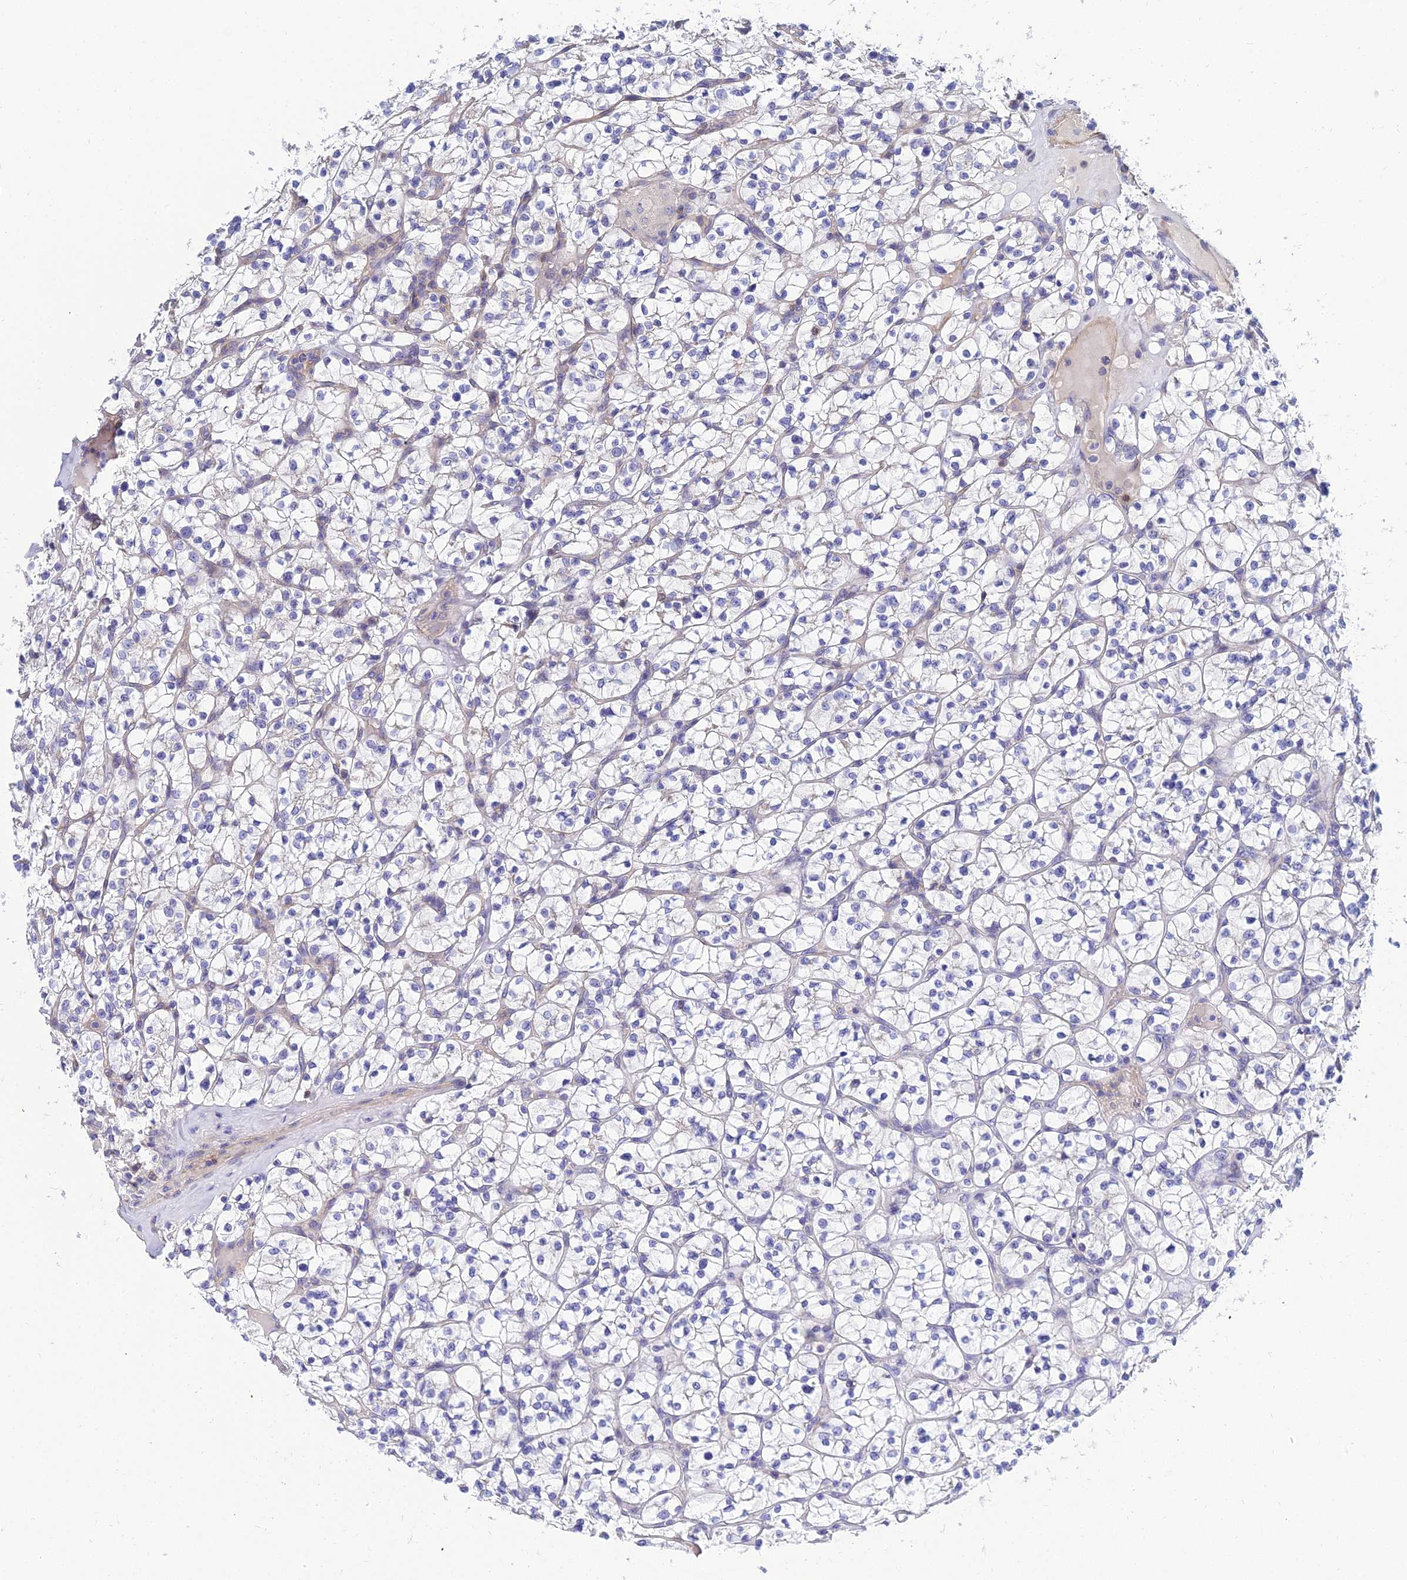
{"staining": {"intensity": "negative", "quantity": "none", "location": "none"}, "tissue": "renal cancer", "cell_type": "Tumor cells", "image_type": "cancer", "snomed": [{"axis": "morphology", "description": "Adenocarcinoma, NOS"}, {"axis": "topography", "description": "Kidney"}], "caption": "Renal cancer was stained to show a protein in brown. There is no significant positivity in tumor cells.", "gene": "APOBEC3H", "patient": {"sex": "female", "age": 64}}